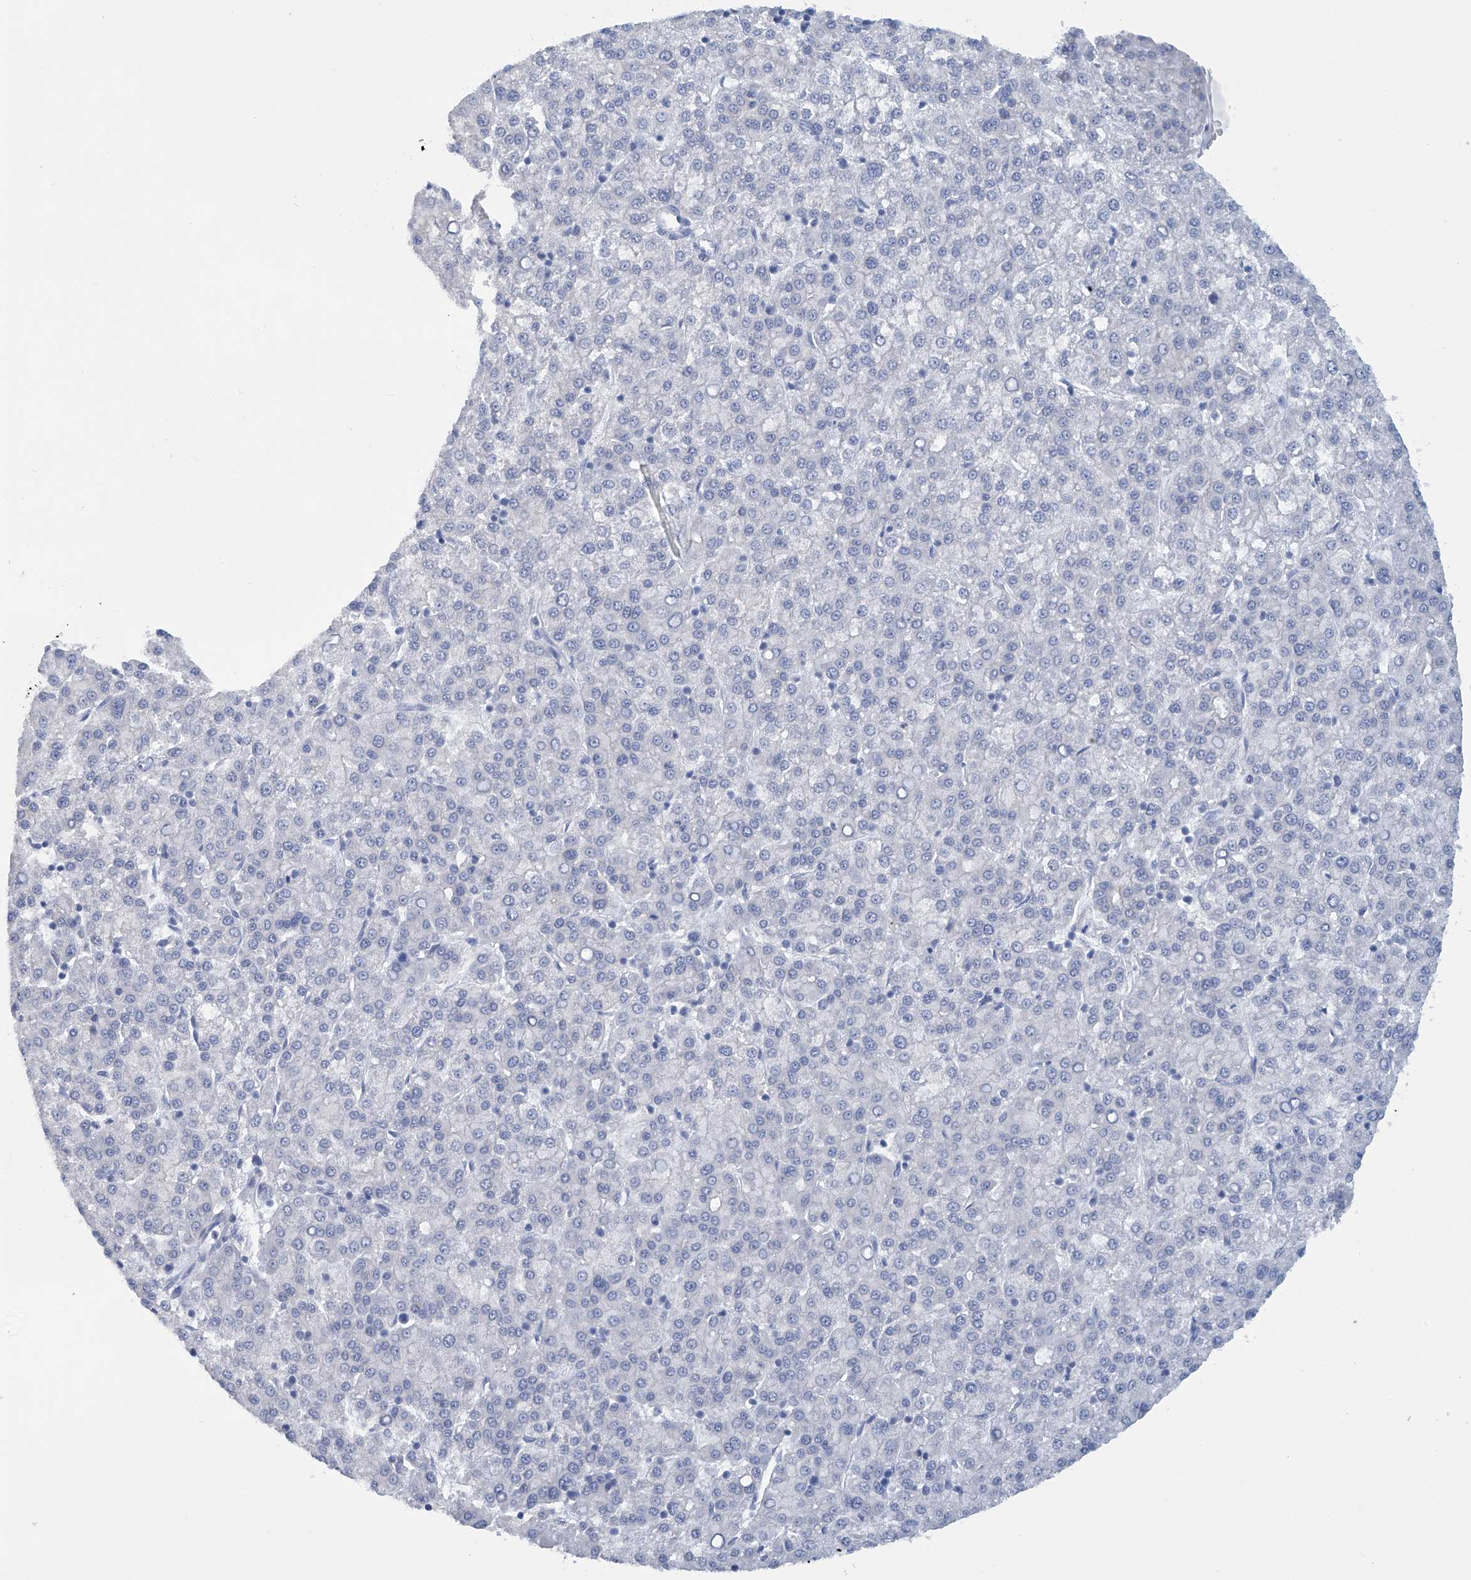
{"staining": {"intensity": "negative", "quantity": "none", "location": "none"}, "tissue": "liver cancer", "cell_type": "Tumor cells", "image_type": "cancer", "snomed": [{"axis": "morphology", "description": "Carcinoma, Hepatocellular, NOS"}, {"axis": "topography", "description": "Liver"}], "caption": "The immunohistochemistry (IHC) micrograph has no significant expression in tumor cells of liver cancer tissue.", "gene": "DSP", "patient": {"sex": "female", "age": 58}}